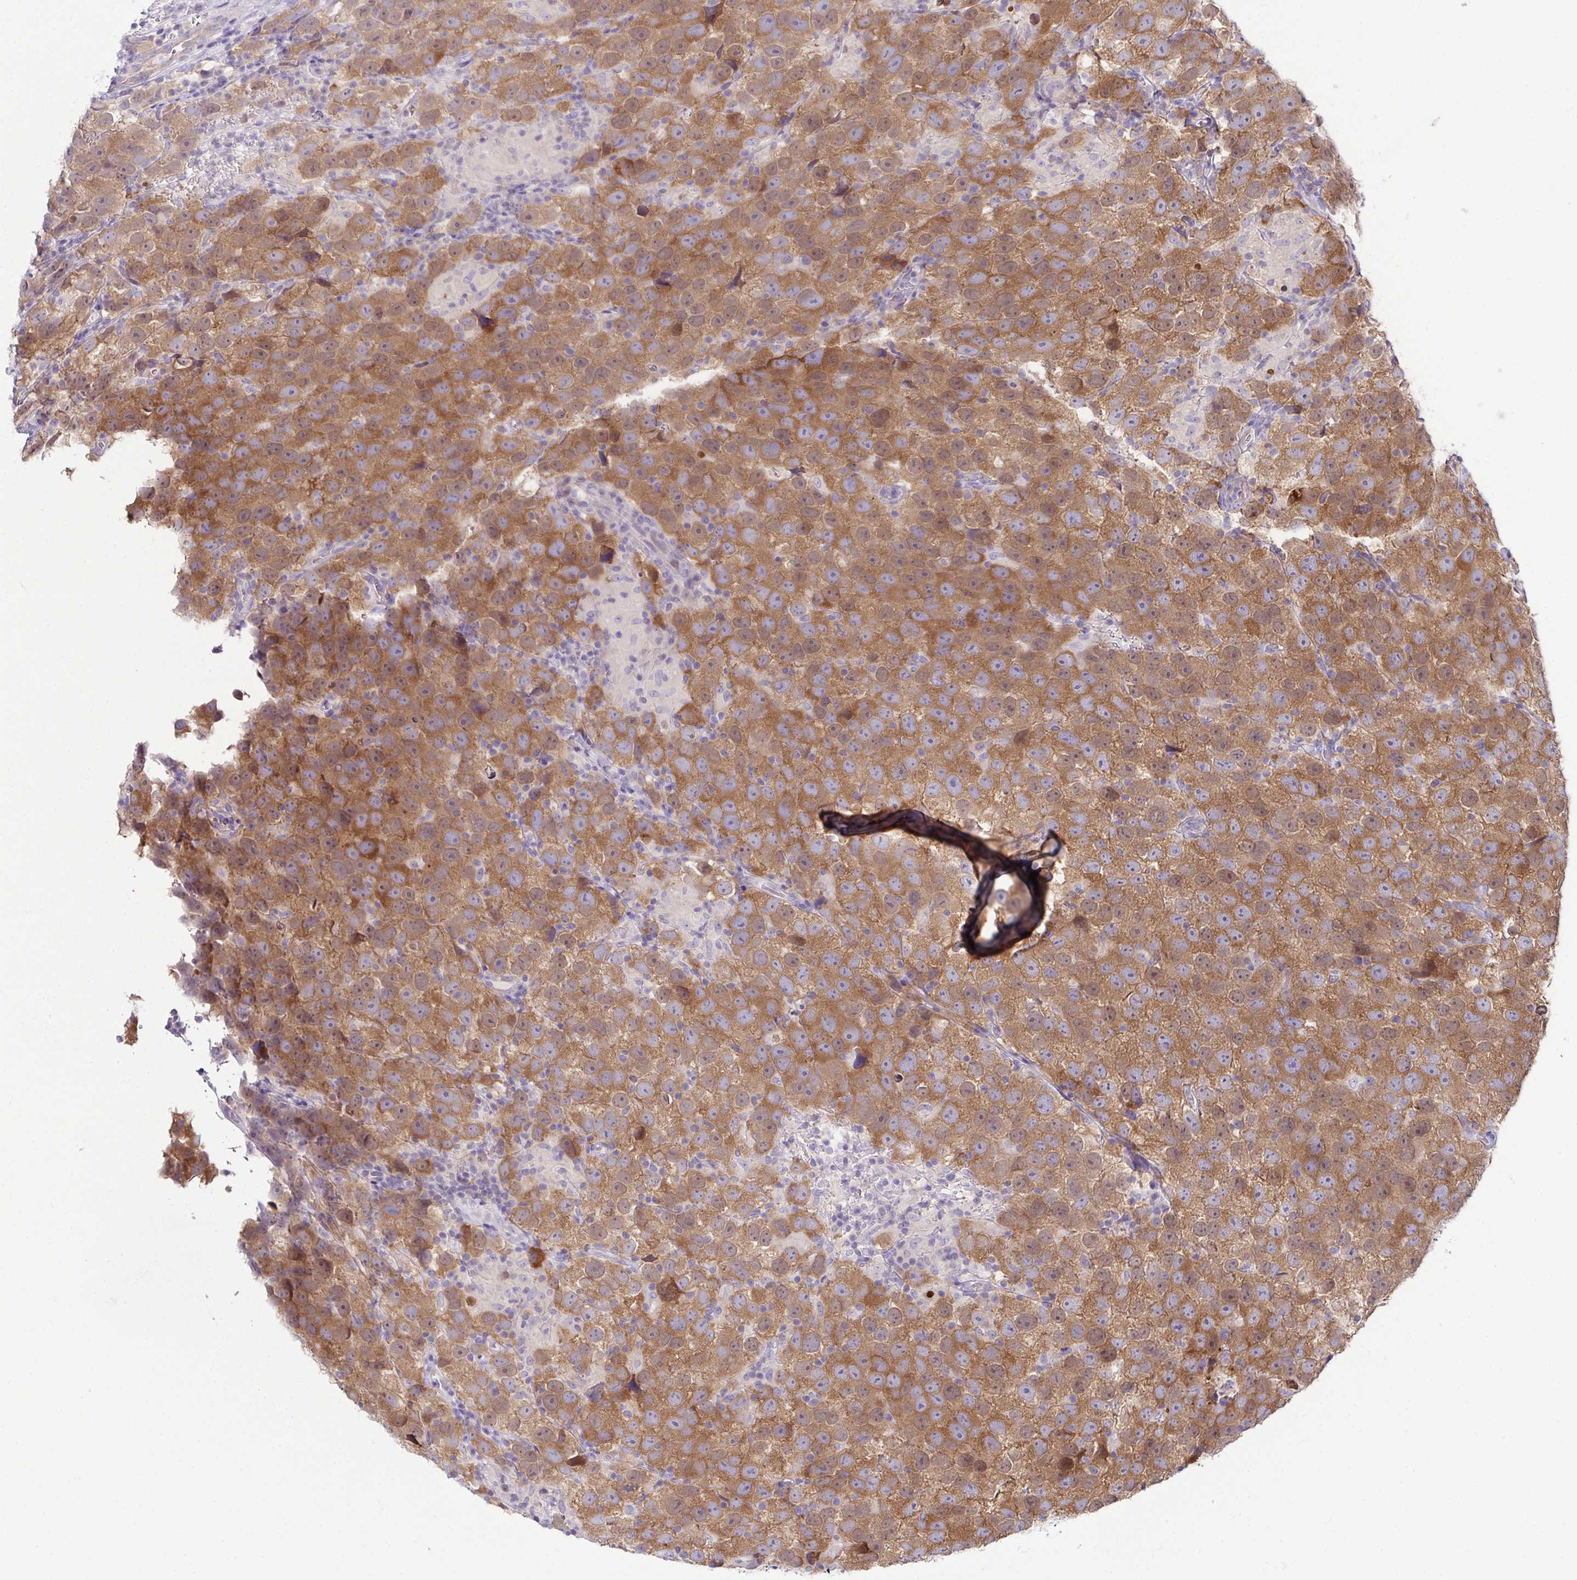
{"staining": {"intensity": "moderate", "quantity": ">75%", "location": "cytoplasmic/membranous"}, "tissue": "testis cancer", "cell_type": "Tumor cells", "image_type": "cancer", "snomed": [{"axis": "morphology", "description": "Seminoma, NOS"}, {"axis": "topography", "description": "Testis"}], "caption": "Testis seminoma stained for a protein (brown) reveals moderate cytoplasmic/membranous positive positivity in approximately >75% of tumor cells.", "gene": "CFAP97D1", "patient": {"sex": "male", "age": 26}}